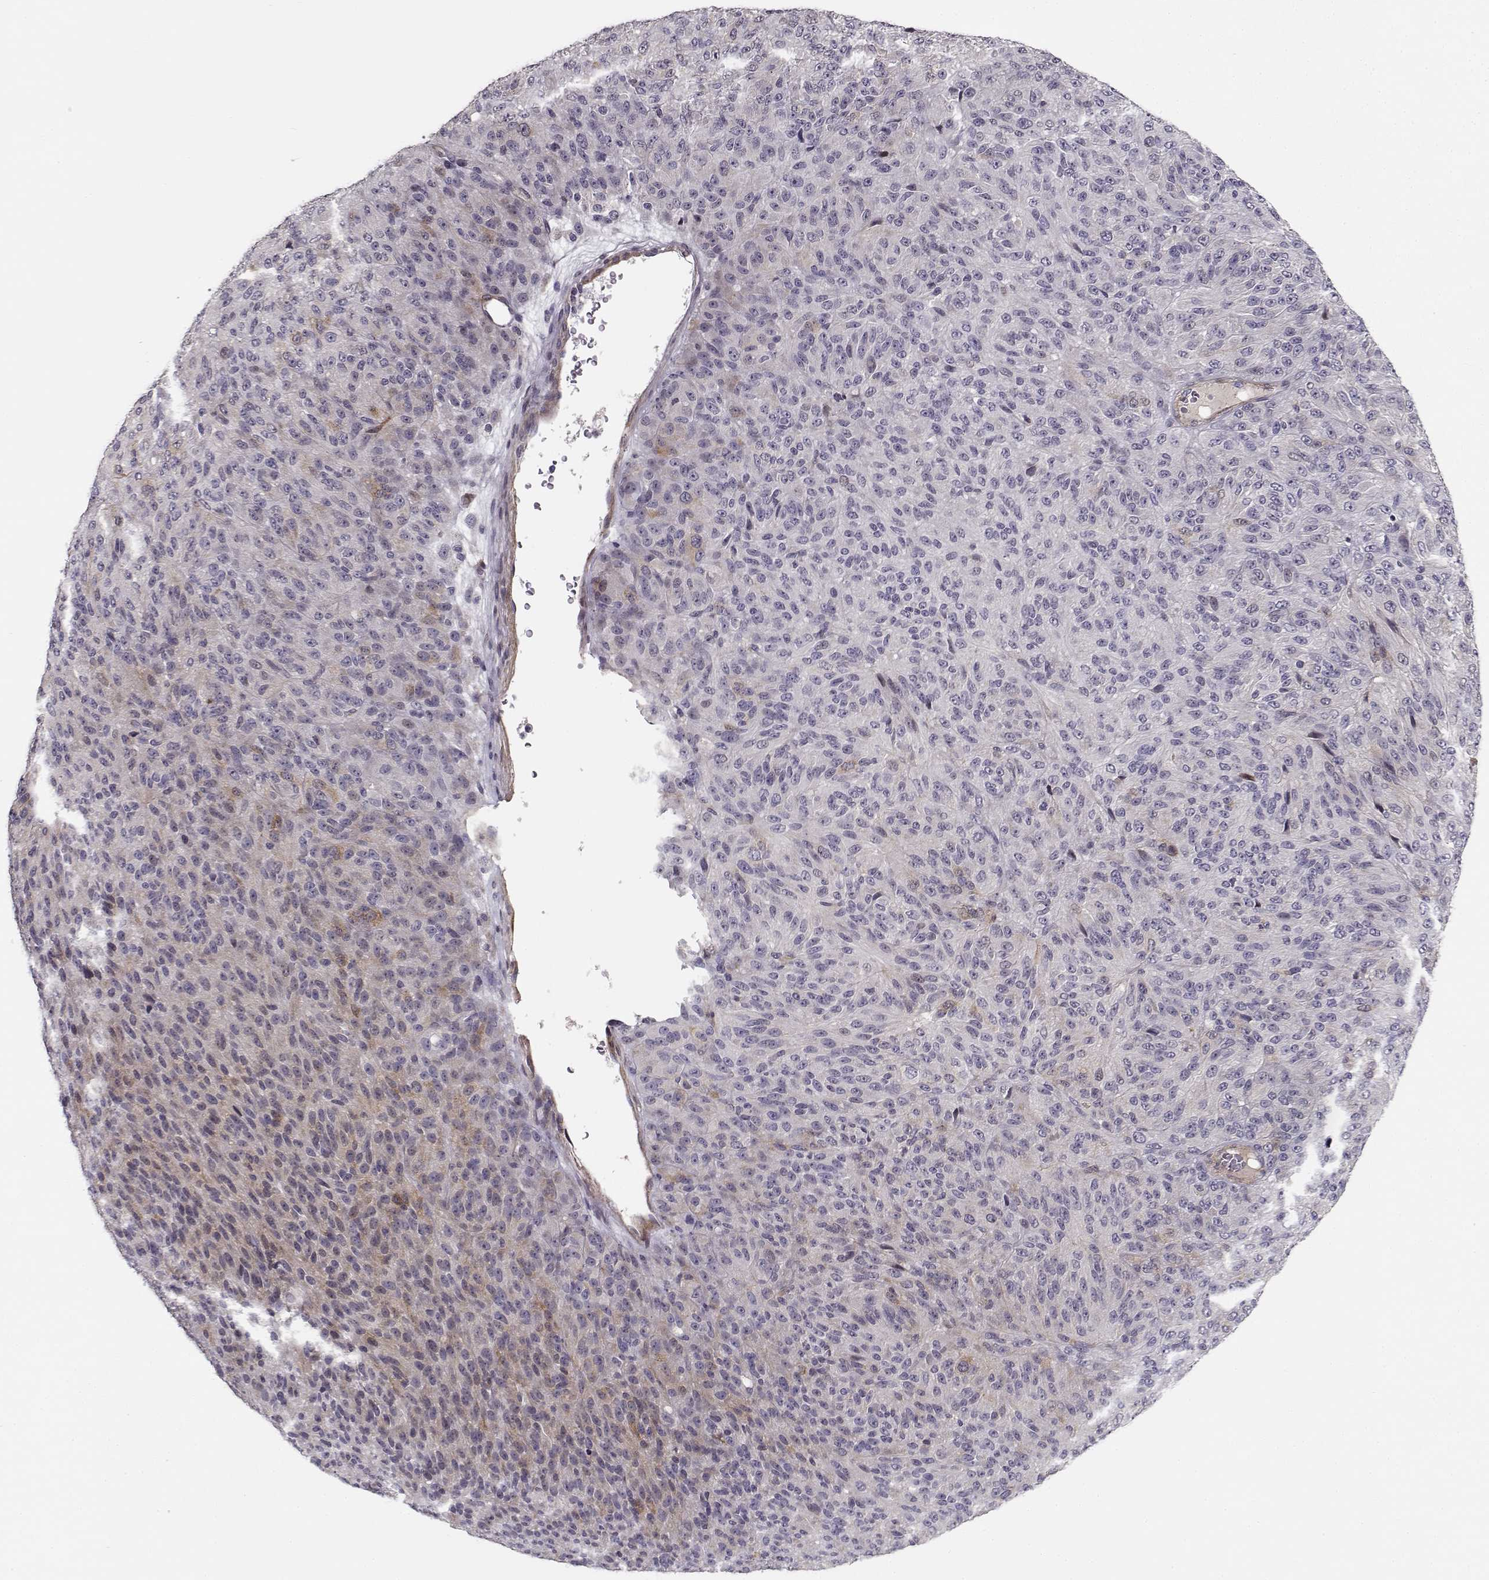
{"staining": {"intensity": "weak", "quantity": "<25%", "location": "cytoplasmic/membranous"}, "tissue": "melanoma", "cell_type": "Tumor cells", "image_type": "cancer", "snomed": [{"axis": "morphology", "description": "Malignant melanoma, Metastatic site"}, {"axis": "topography", "description": "Brain"}], "caption": "IHC of malignant melanoma (metastatic site) shows no positivity in tumor cells.", "gene": "RGS9BP", "patient": {"sex": "female", "age": 56}}